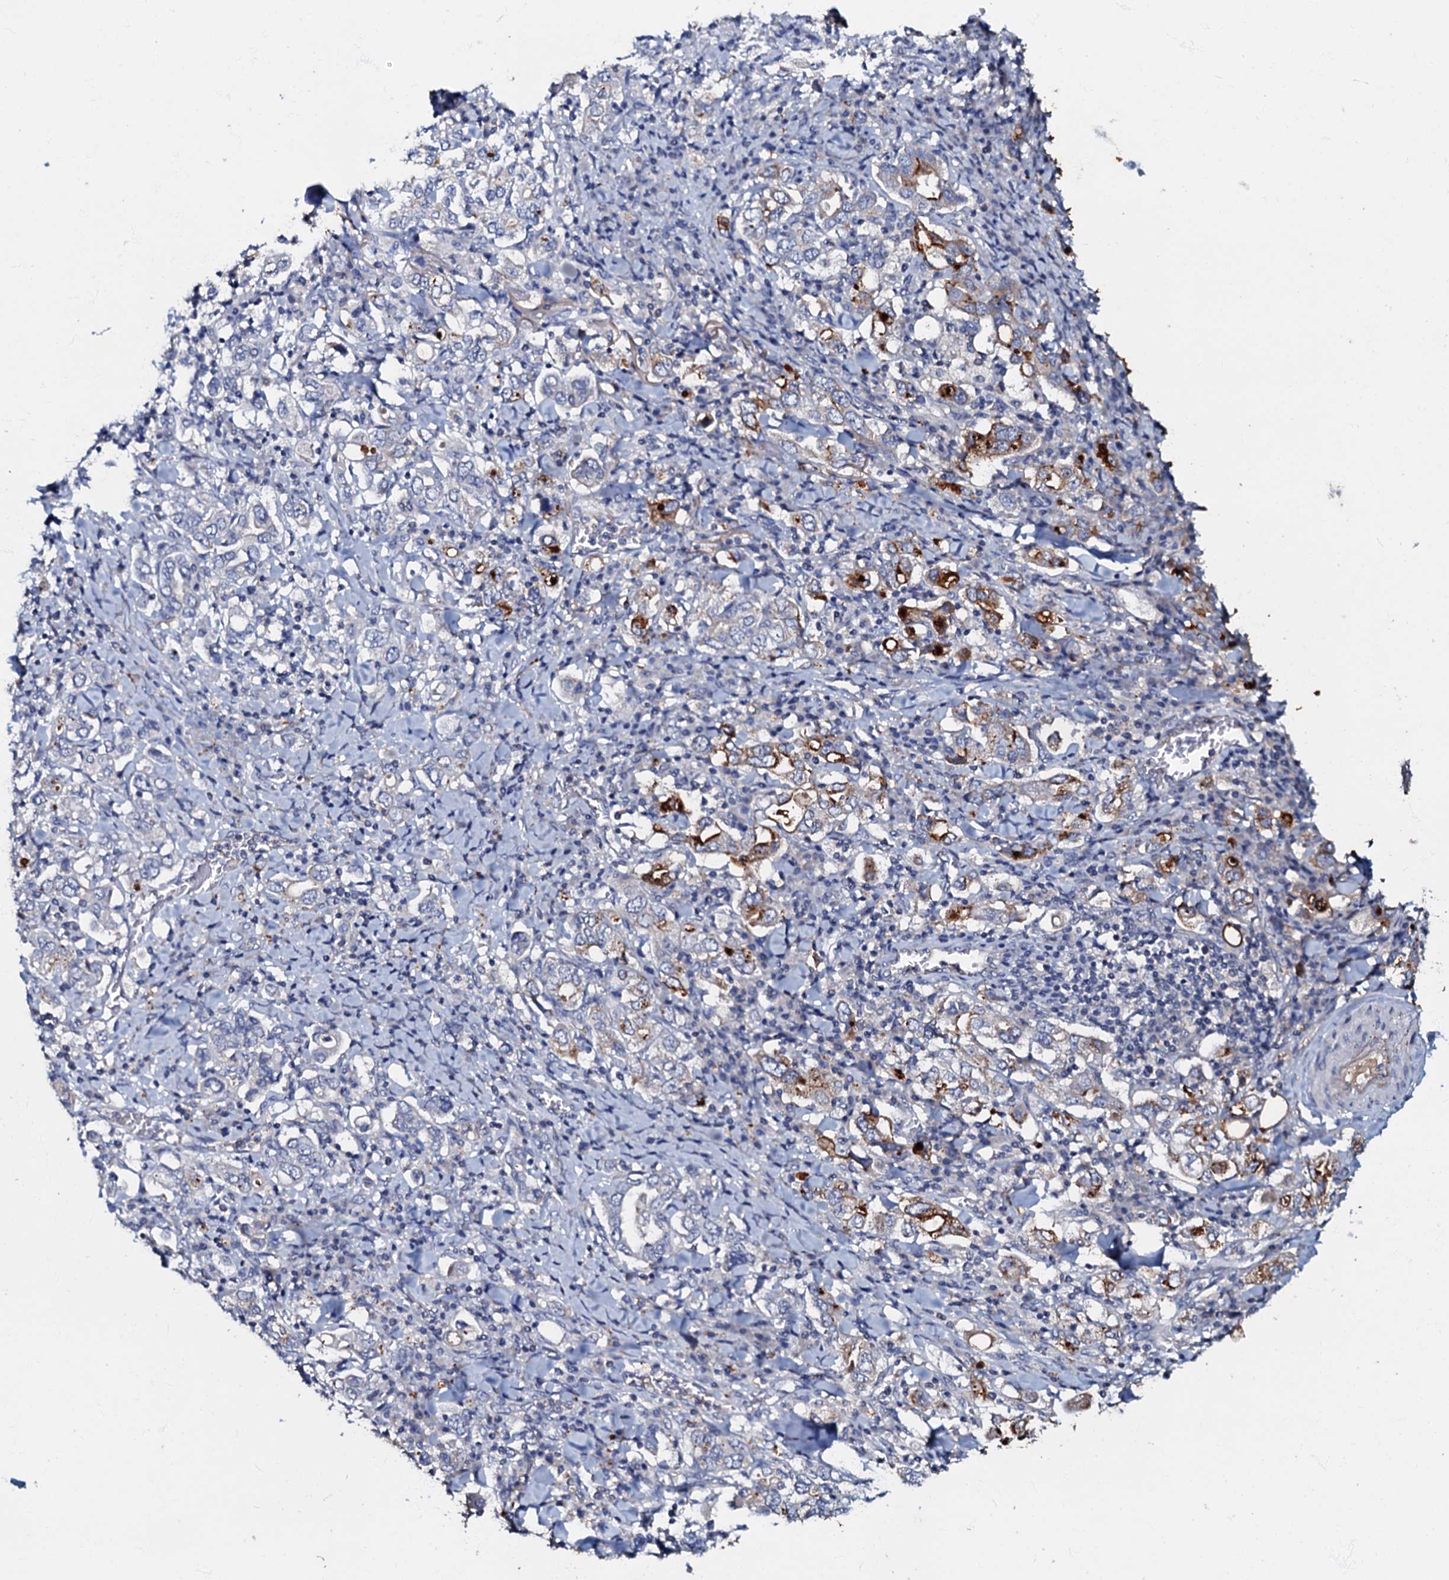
{"staining": {"intensity": "strong", "quantity": "<25%", "location": "cytoplasmic/membranous"}, "tissue": "stomach cancer", "cell_type": "Tumor cells", "image_type": "cancer", "snomed": [{"axis": "morphology", "description": "Adenocarcinoma, NOS"}, {"axis": "topography", "description": "Stomach, upper"}], "caption": "About <25% of tumor cells in human adenocarcinoma (stomach) show strong cytoplasmic/membranous protein expression as visualized by brown immunohistochemical staining.", "gene": "MANSC4", "patient": {"sex": "male", "age": 62}}